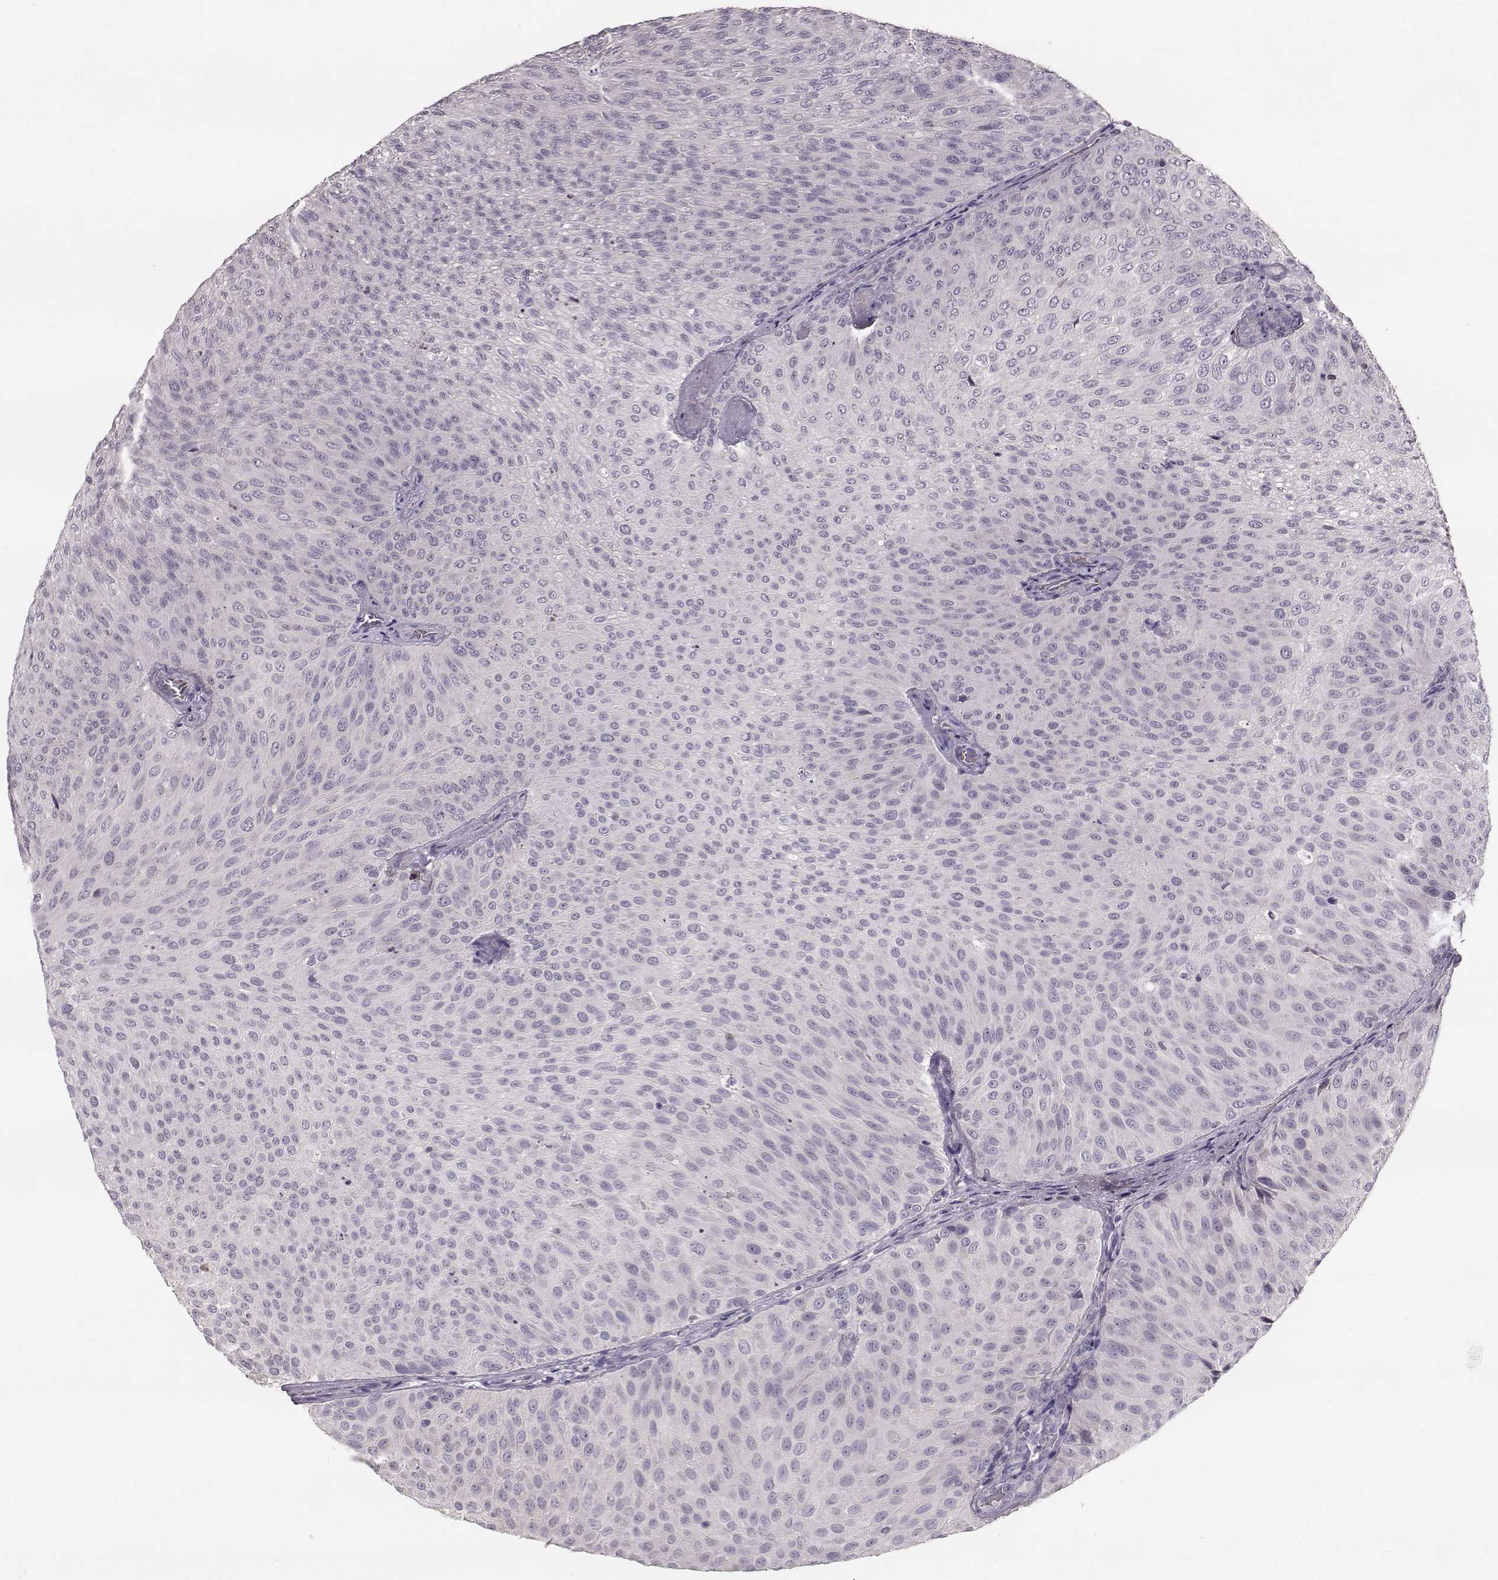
{"staining": {"intensity": "negative", "quantity": "none", "location": "none"}, "tissue": "urothelial cancer", "cell_type": "Tumor cells", "image_type": "cancer", "snomed": [{"axis": "morphology", "description": "Urothelial carcinoma, Low grade"}, {"axis": "topography", "description": "Urinary bladder"}], "caption": "Protein analysis of low-grade urothelial carcinoma demonstrates no significant staining in tumor cells.", "gene": "YJEFN3", "patient": {"sex": "male", "age": 78}}